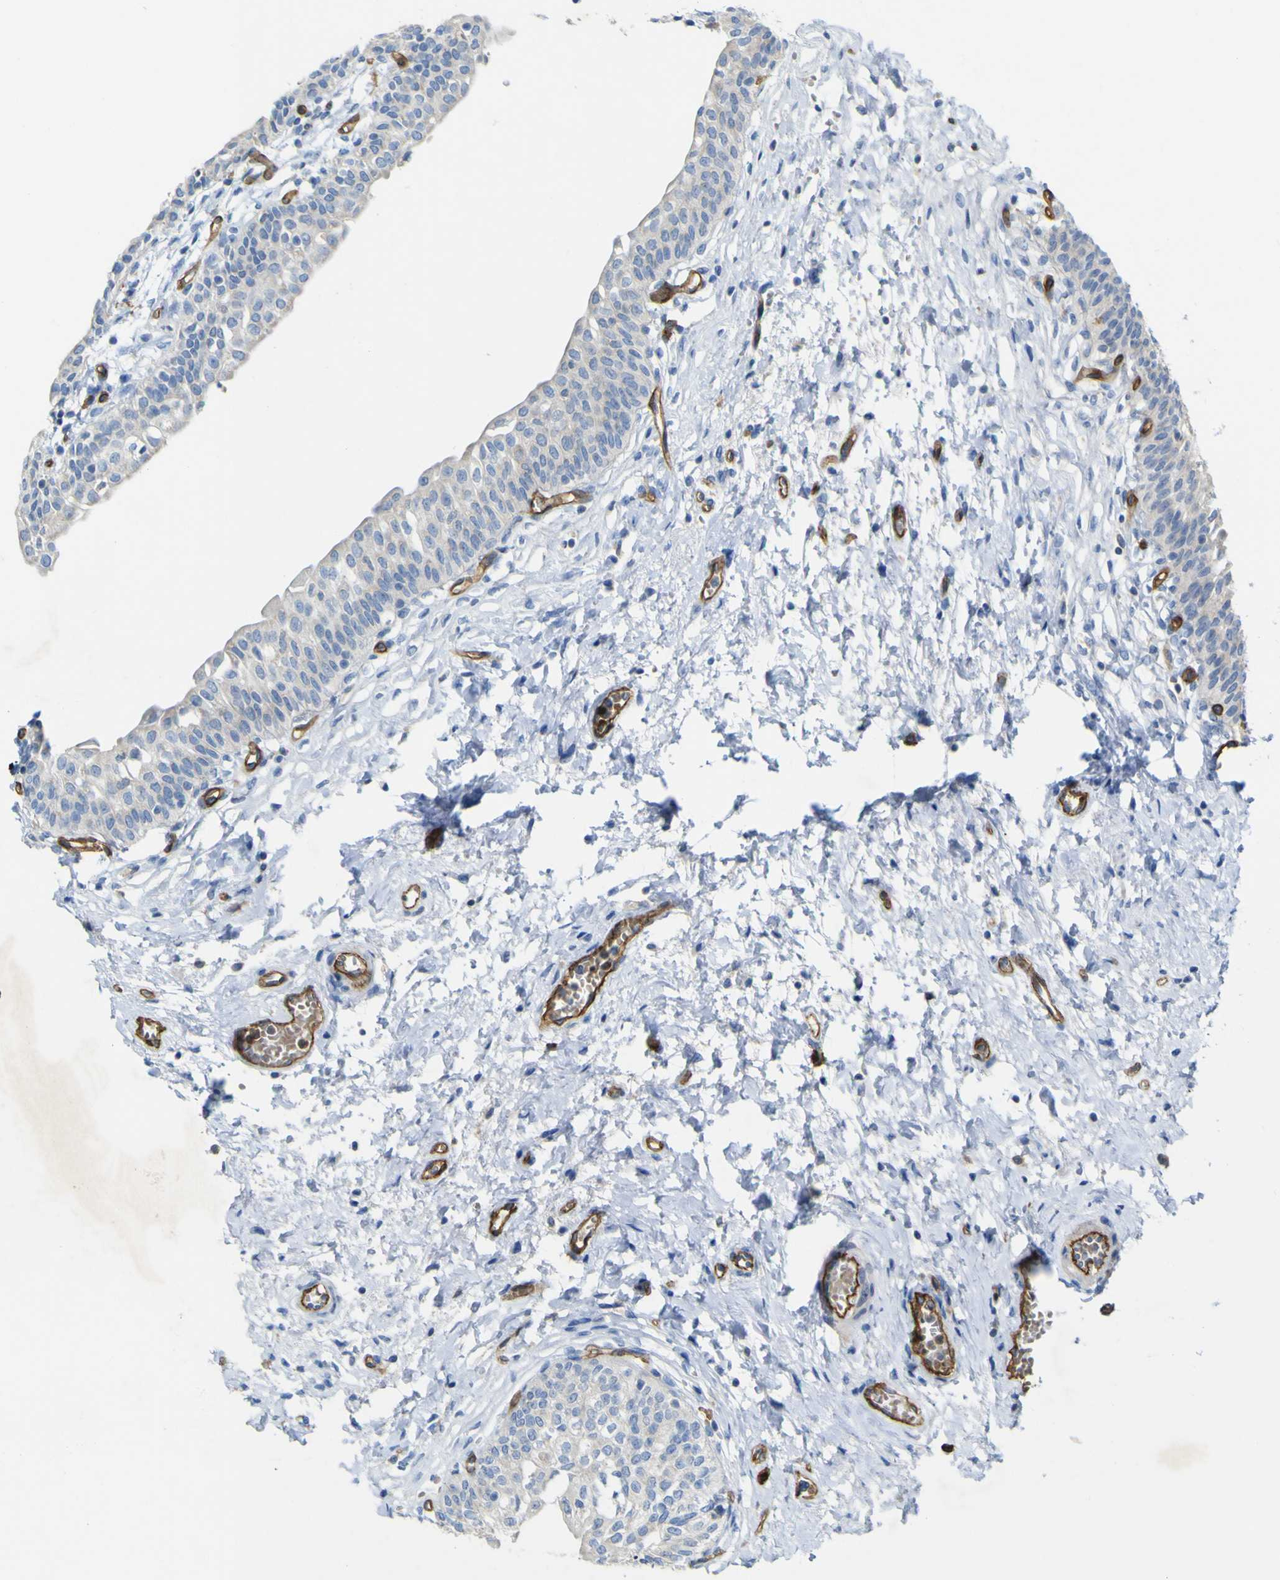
{"staining": {"intensity": "negative", "quantity": "none", "location": "none"}, "tissue": "urinary bladder", "cell_type": "Urothelial cells", "image_type": "normal", "snomed": [{"axis": "morphology", "description": "Normal tissue, NOS"}, {"axis": "topography", "description": "Urinary bladder"}], "caption": "IHC micrograph of normal human urinary bladder stained for a protein (brown), which exhibits no staining in urothelial cells.", "gene": "CD93", "patient": {"sex": "male", "age": 55}}